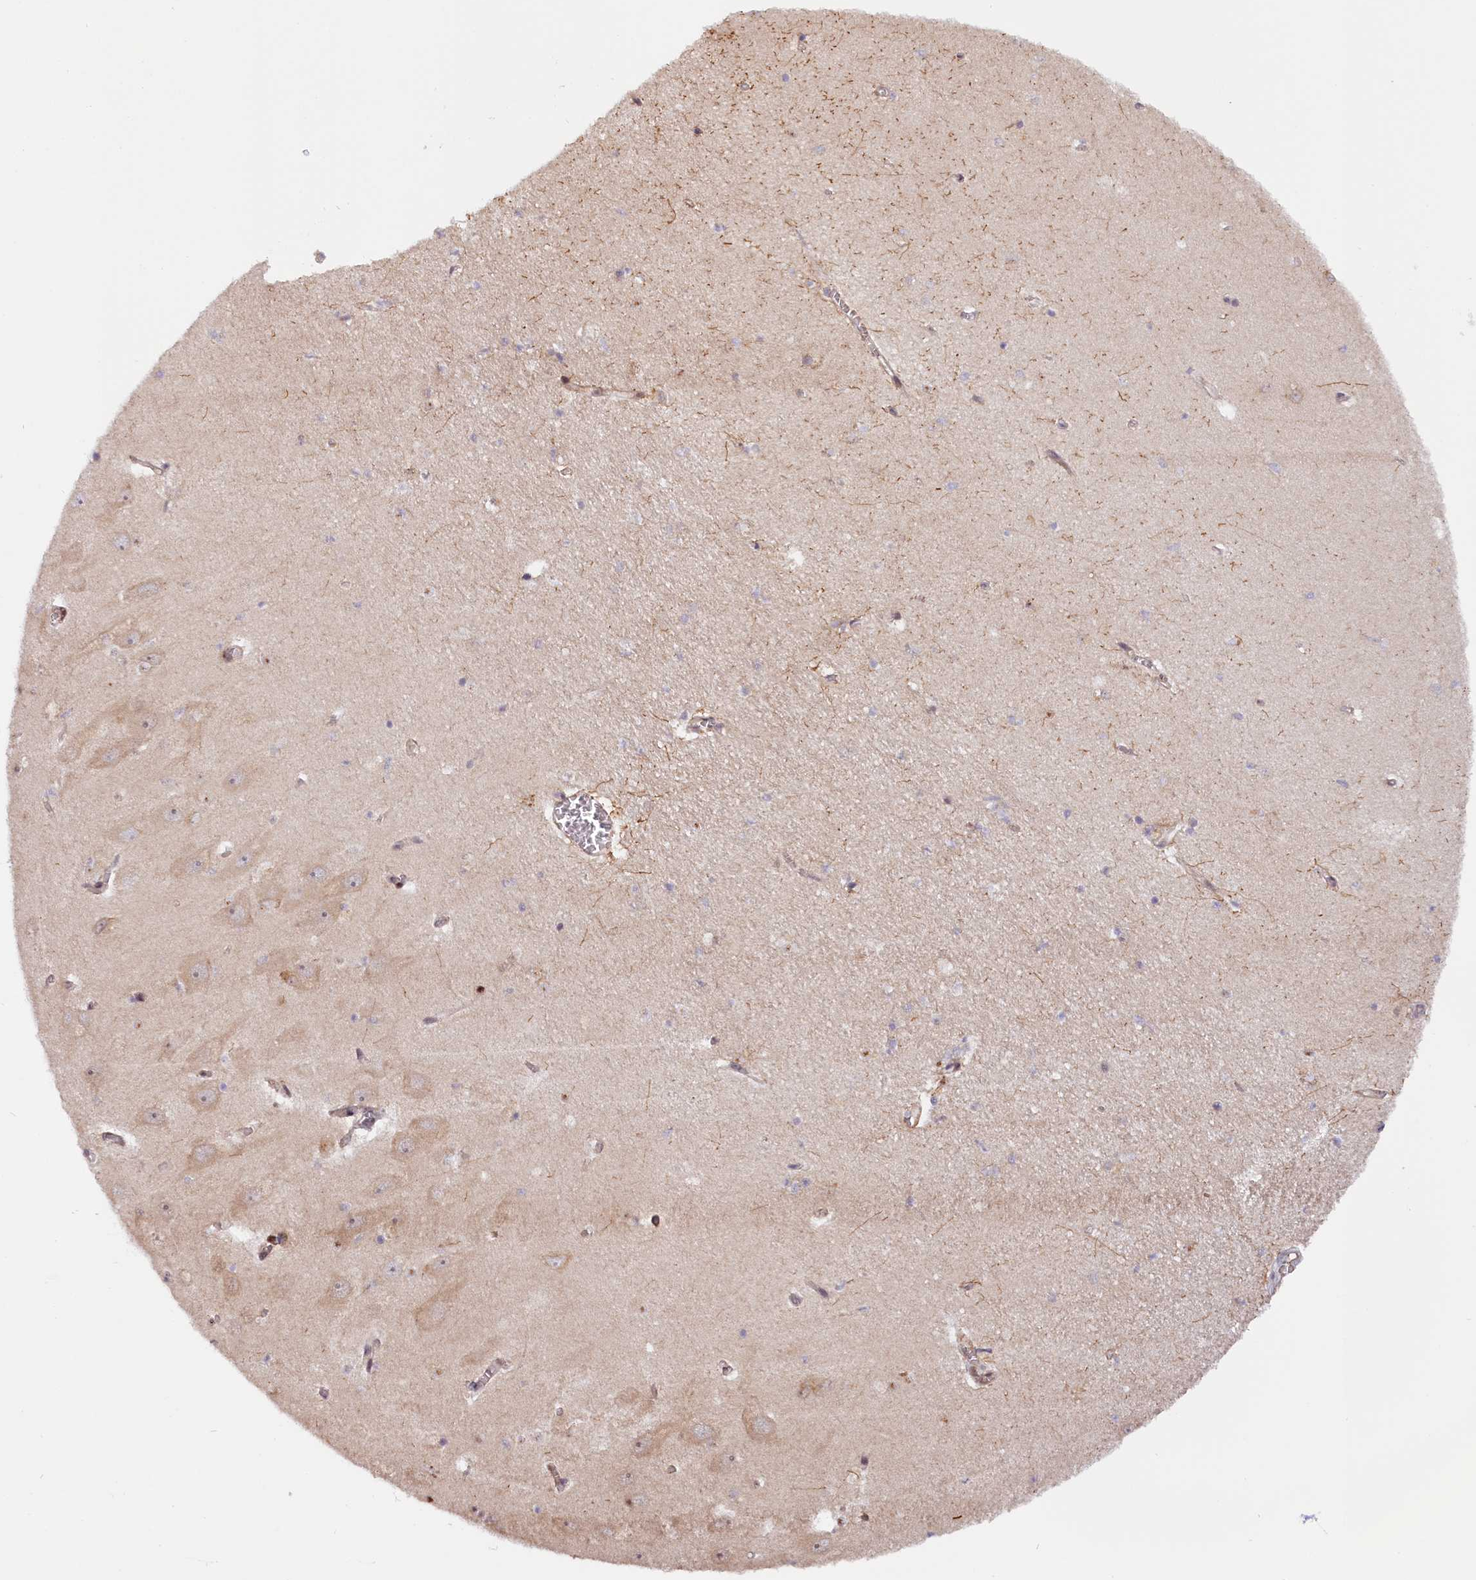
{"staining": {"intensity": "weak", "quantity": "<25%", "location": "nuclear"}, "tissue": "hippocampus", "cell_type": "Glial cells", "image_type": "normal", "snomed": [{"axis": "morphology", "description": "Normal tissue, NOS"}, {"axis": "topography", "description": "Hippocampus"}], "caption": "DAB immunohistochemical staining of normal human hippocampus reveals no significant staining in glial cells. (DAB immunohistochemistry, high magnification).", "gene": "ANKRD24", "patient": {"sex": "female", "age": 64}}